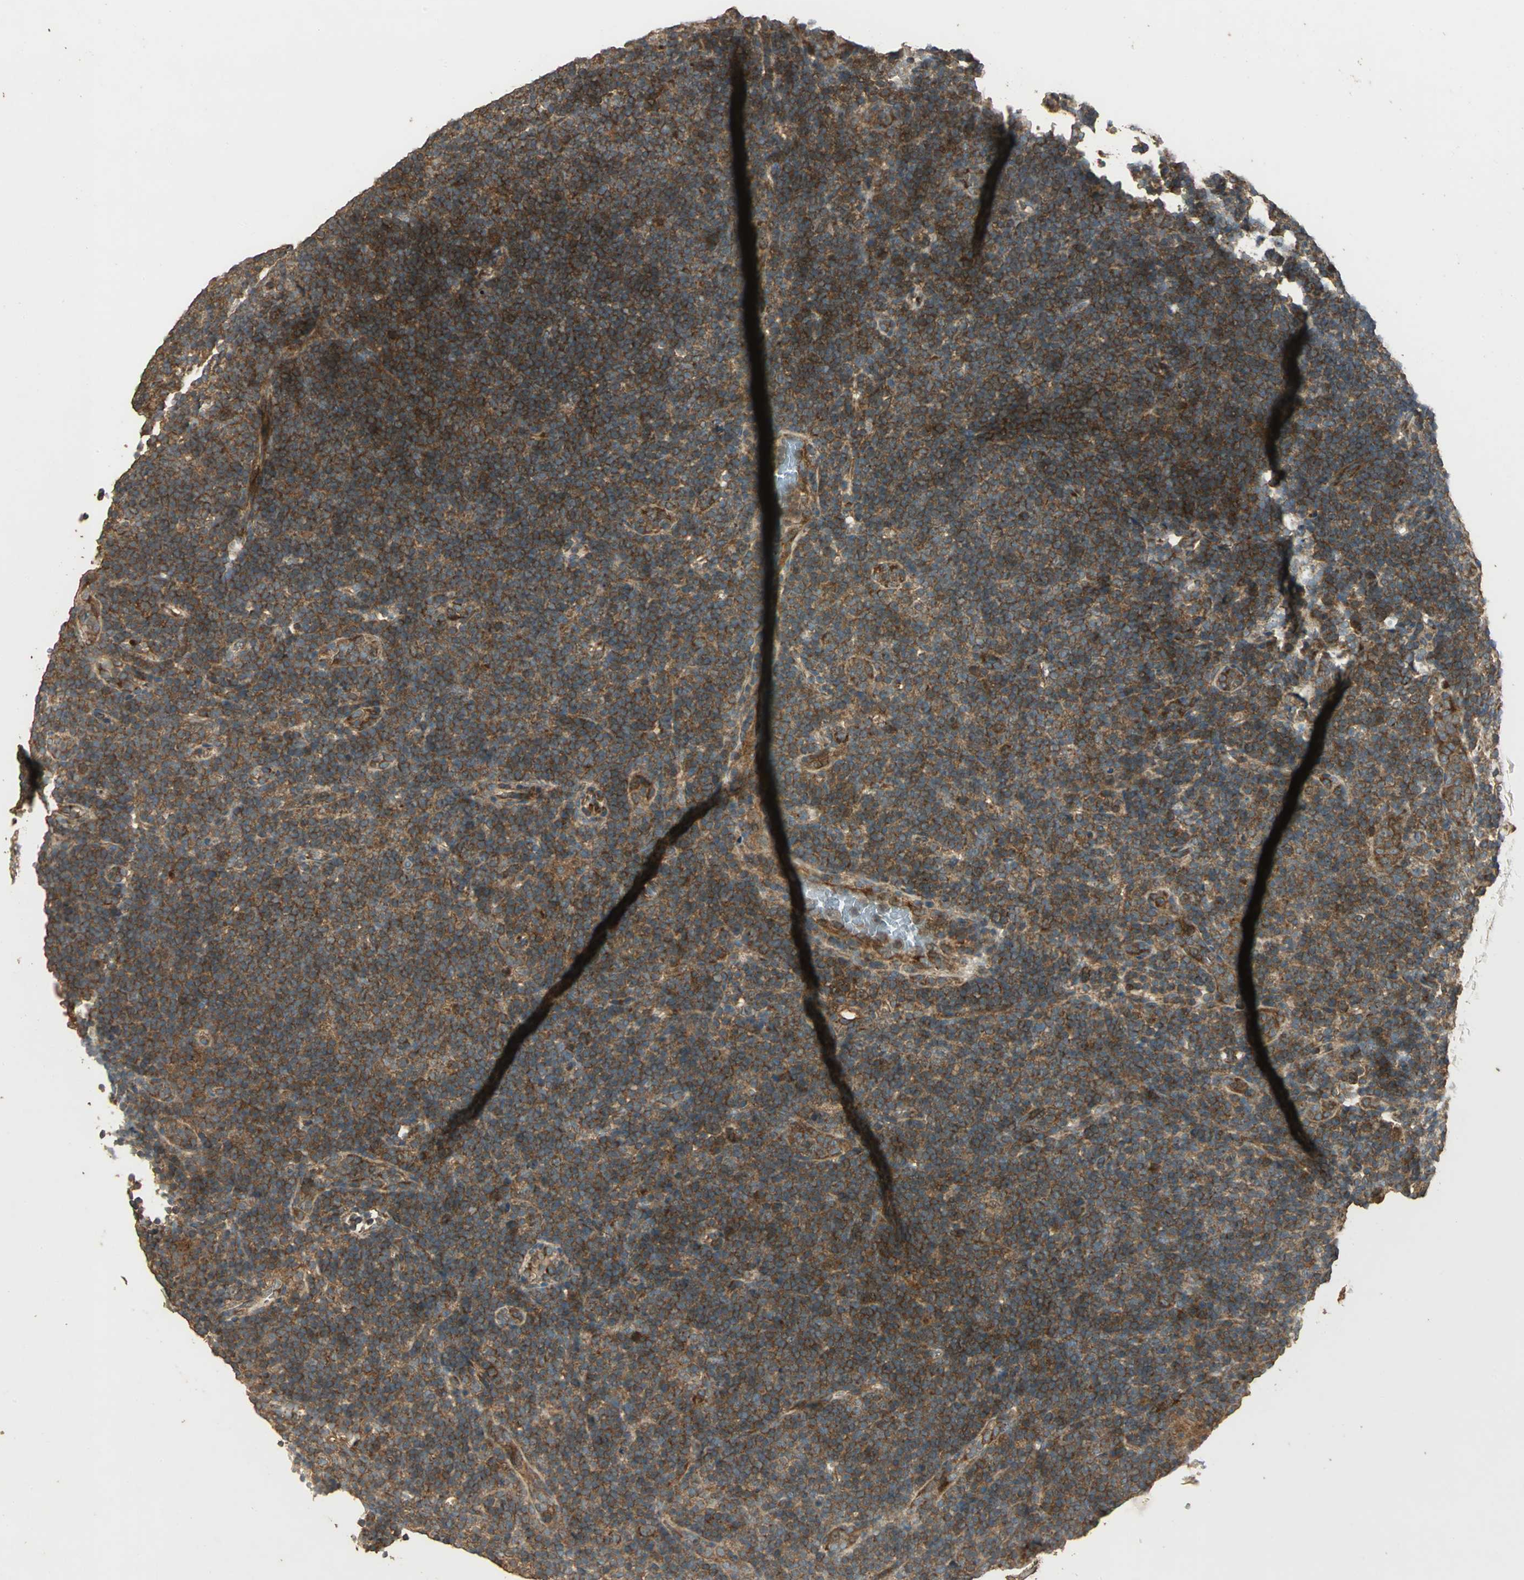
{"staining": {"intensity": "strong", "quantity": ">75%", "location": "cytoplasmic/membranous"}, "tissue": "lymphoma", "cell_type": "Tumor cells", "image_type": "cancer", "snomed": [{"axis": "morphology", "description": "Hodgkin's disease, NOS"}, {"axis": "topography", "description": "Lymph node"}], "caption": "The immunohistochemical stain highlights strong cytoplasmic/membranous expression in tumor cells of lymphoma tissue.", "gene": "KANK1", "patient": {"sex": "female", "age": 57}}